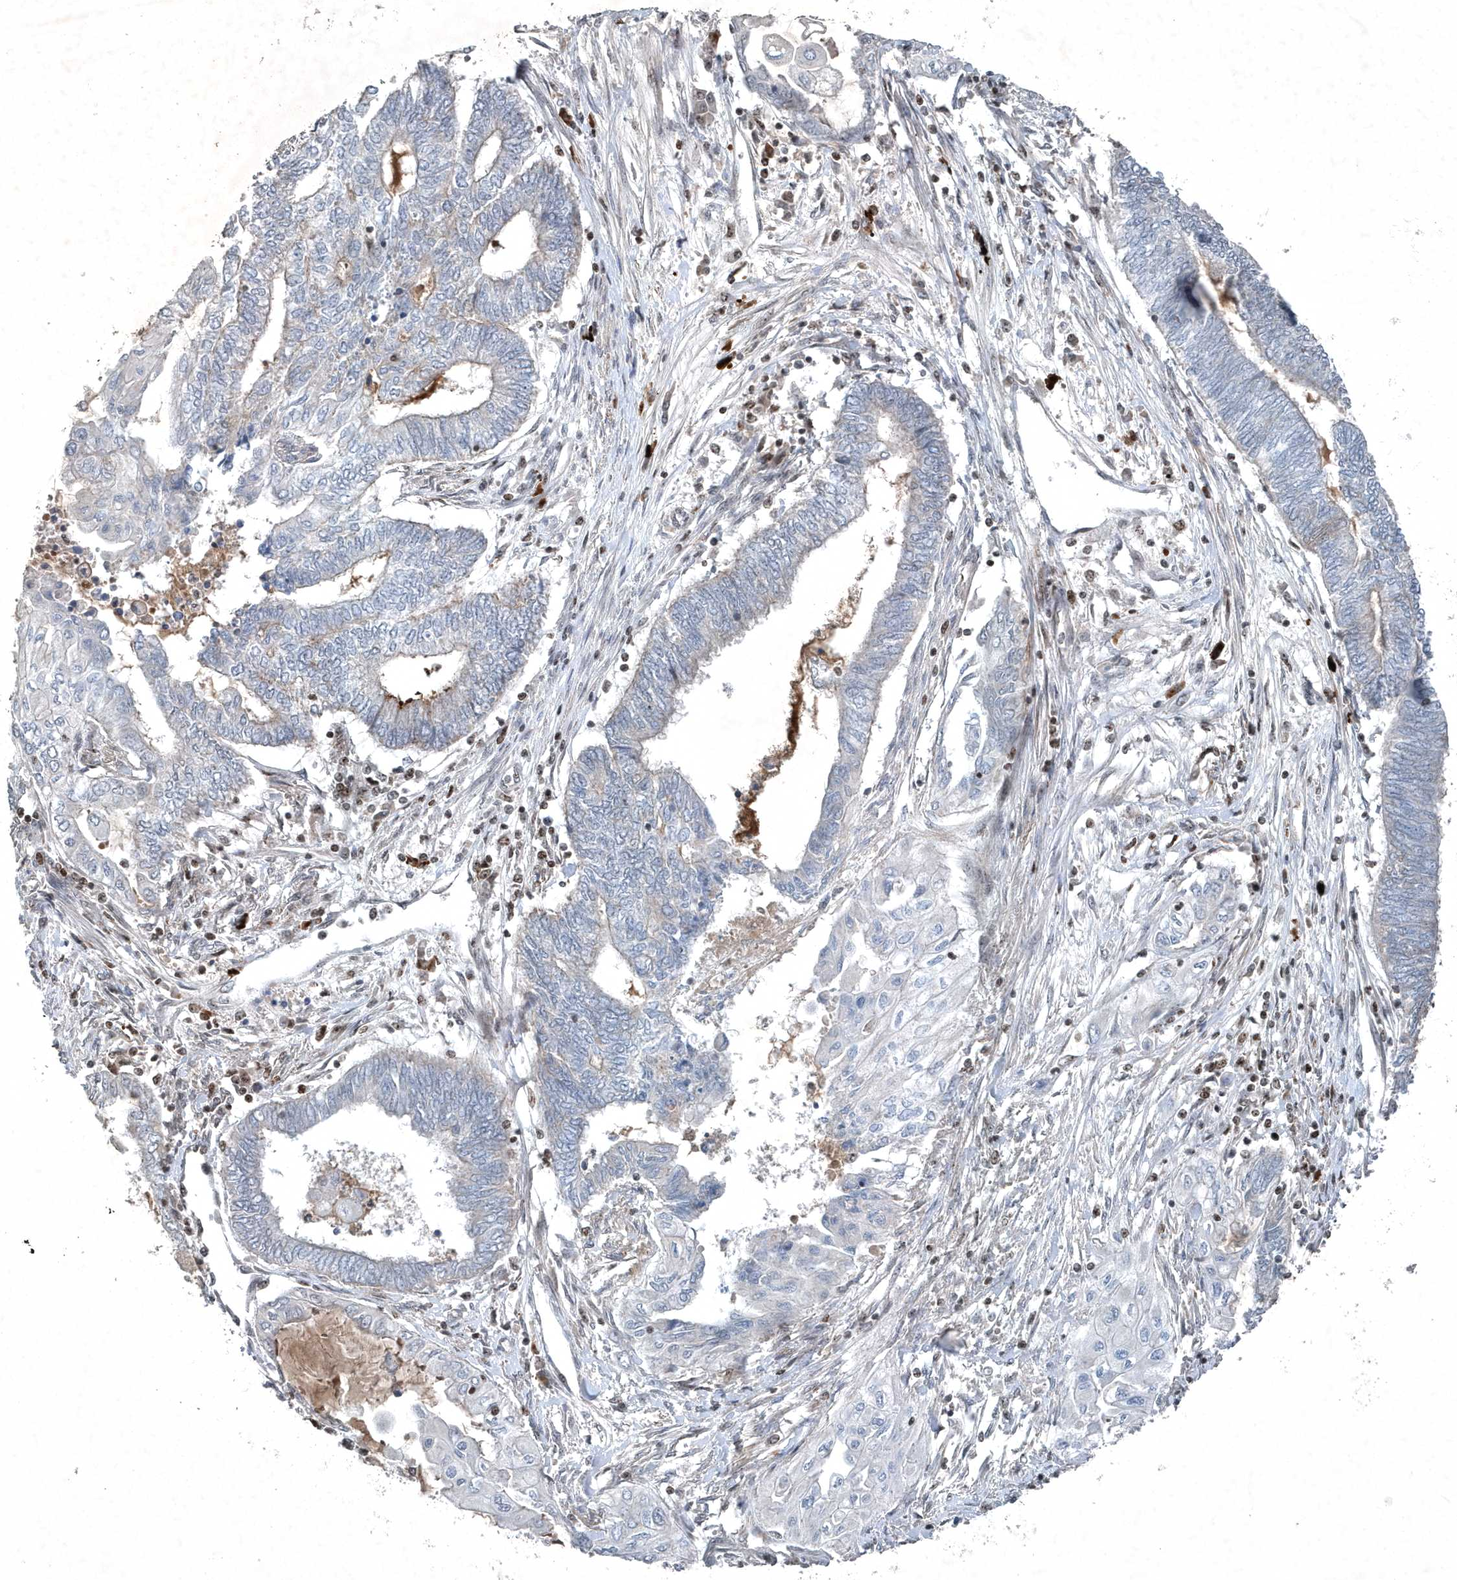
{"staining": {"intensity": "negative", "quantity": "none", "location": "none"}, "tissue": "endometrial cancer", "cell_type": "Tumor cells", "image_type": "cancer", "snomed": [{"axis": "morphology", "description": "Adenocarcinoma, NOS"}, {"axis": "topography", "description": "Uterus"}, {"axis": "topography", "description": "Endometrium"}], "caption": "Tumor cells show no significant protein positivity in adenocarcinoma (endometrial).", "gene": "QTRT2", "patient": {"sex": "female", "age": 70}}